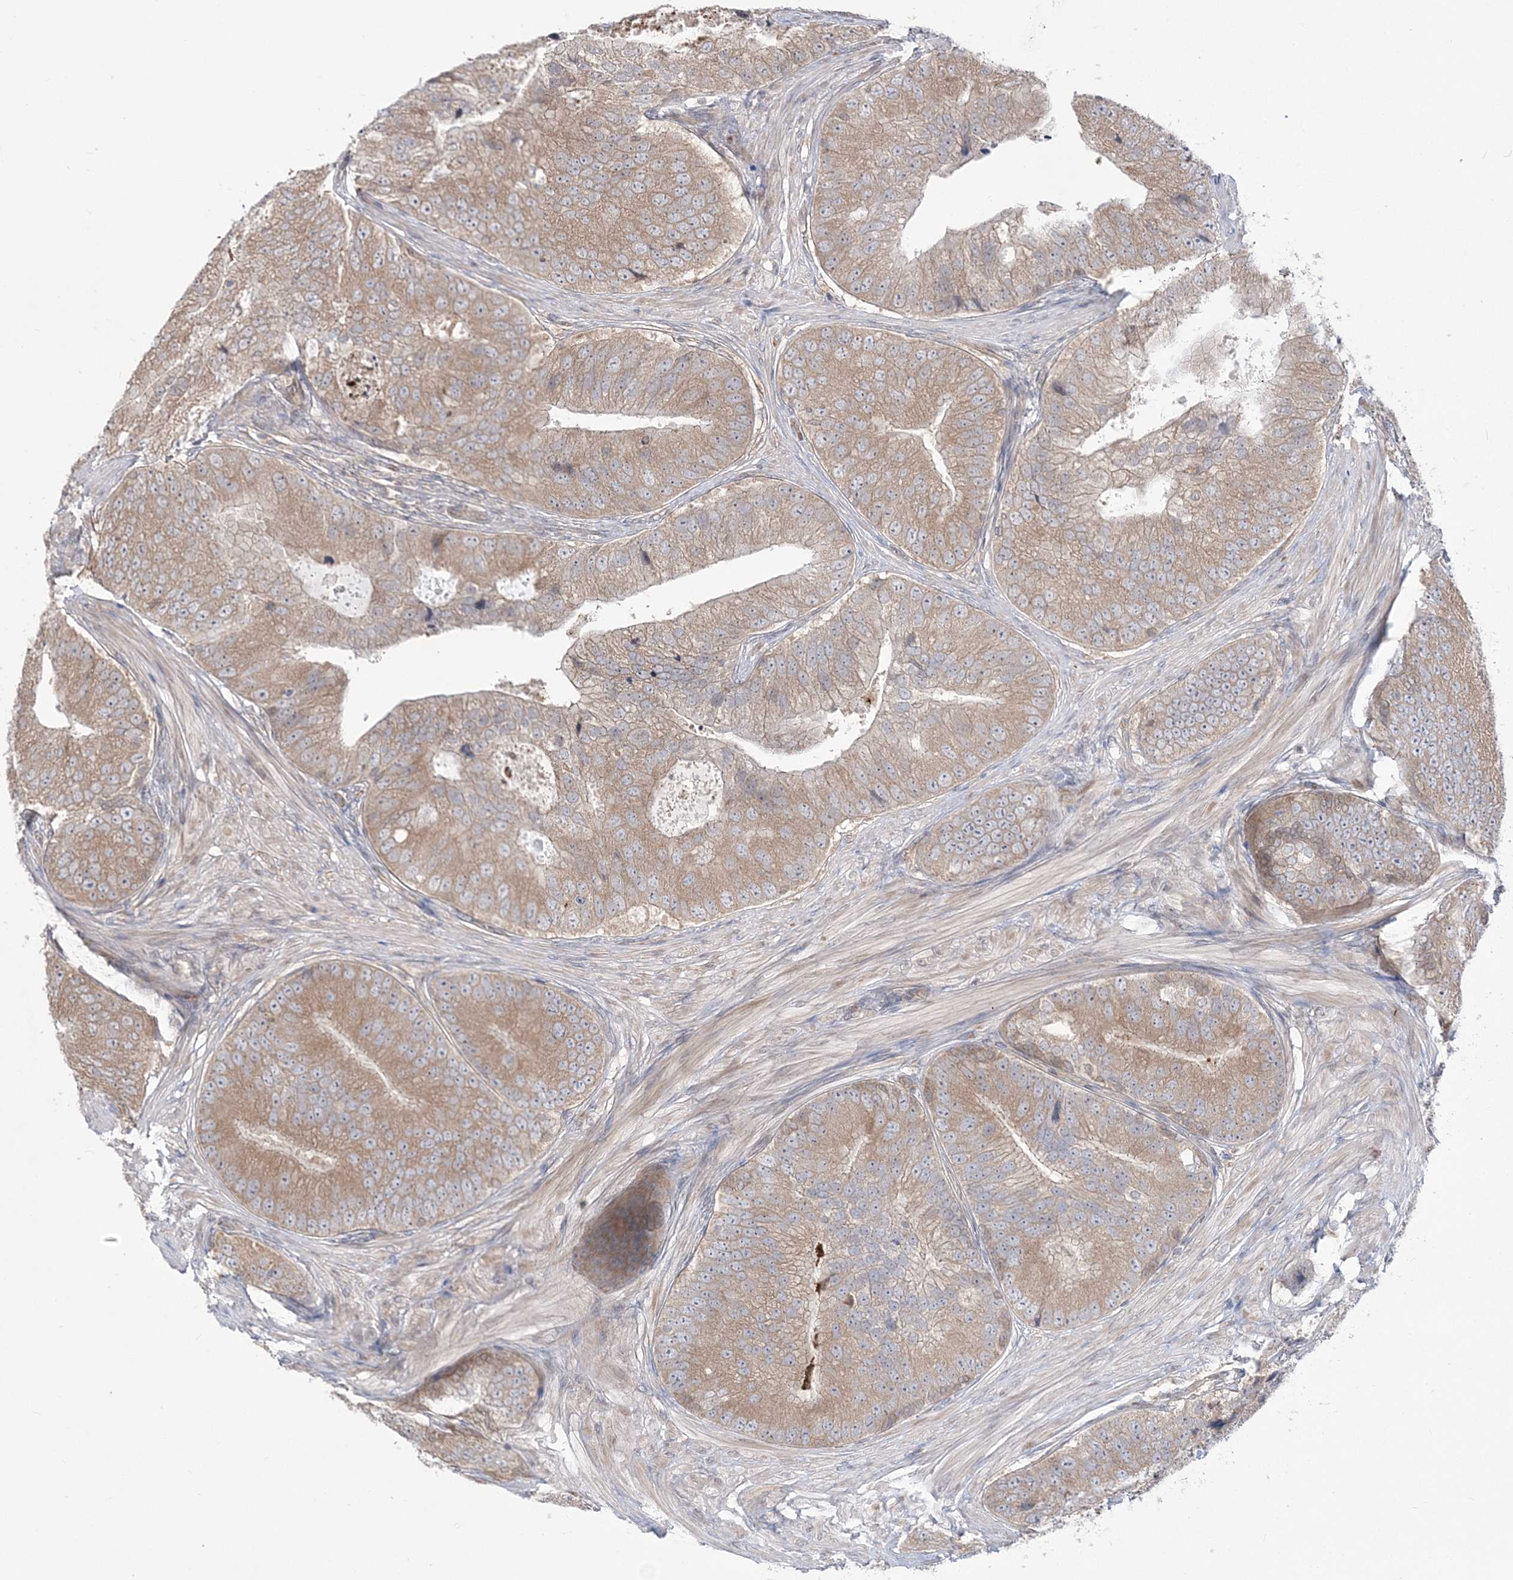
{"staining": {"intensity": "moderate", "quantity": ">75%", "location": "cytoplasmic/membranous"}, "tissue": "prostate cancer", "cell_type": "Tumor cells", "image_type": "cancer", "snomed": [{"axis": "morphology", "description": "Adenocarcinoma, High grade"}, {"axis": "topography", "description": "Prostate"}], "caption": "Prostate cancer (adenocarcinoma (high-grade)) stained with IHC reveals moderate cytoplasmic/membranous positivity in about >75% of tumor cells.", "gene": "DHX57", "patient": {"sex": "male", "age": 70}}